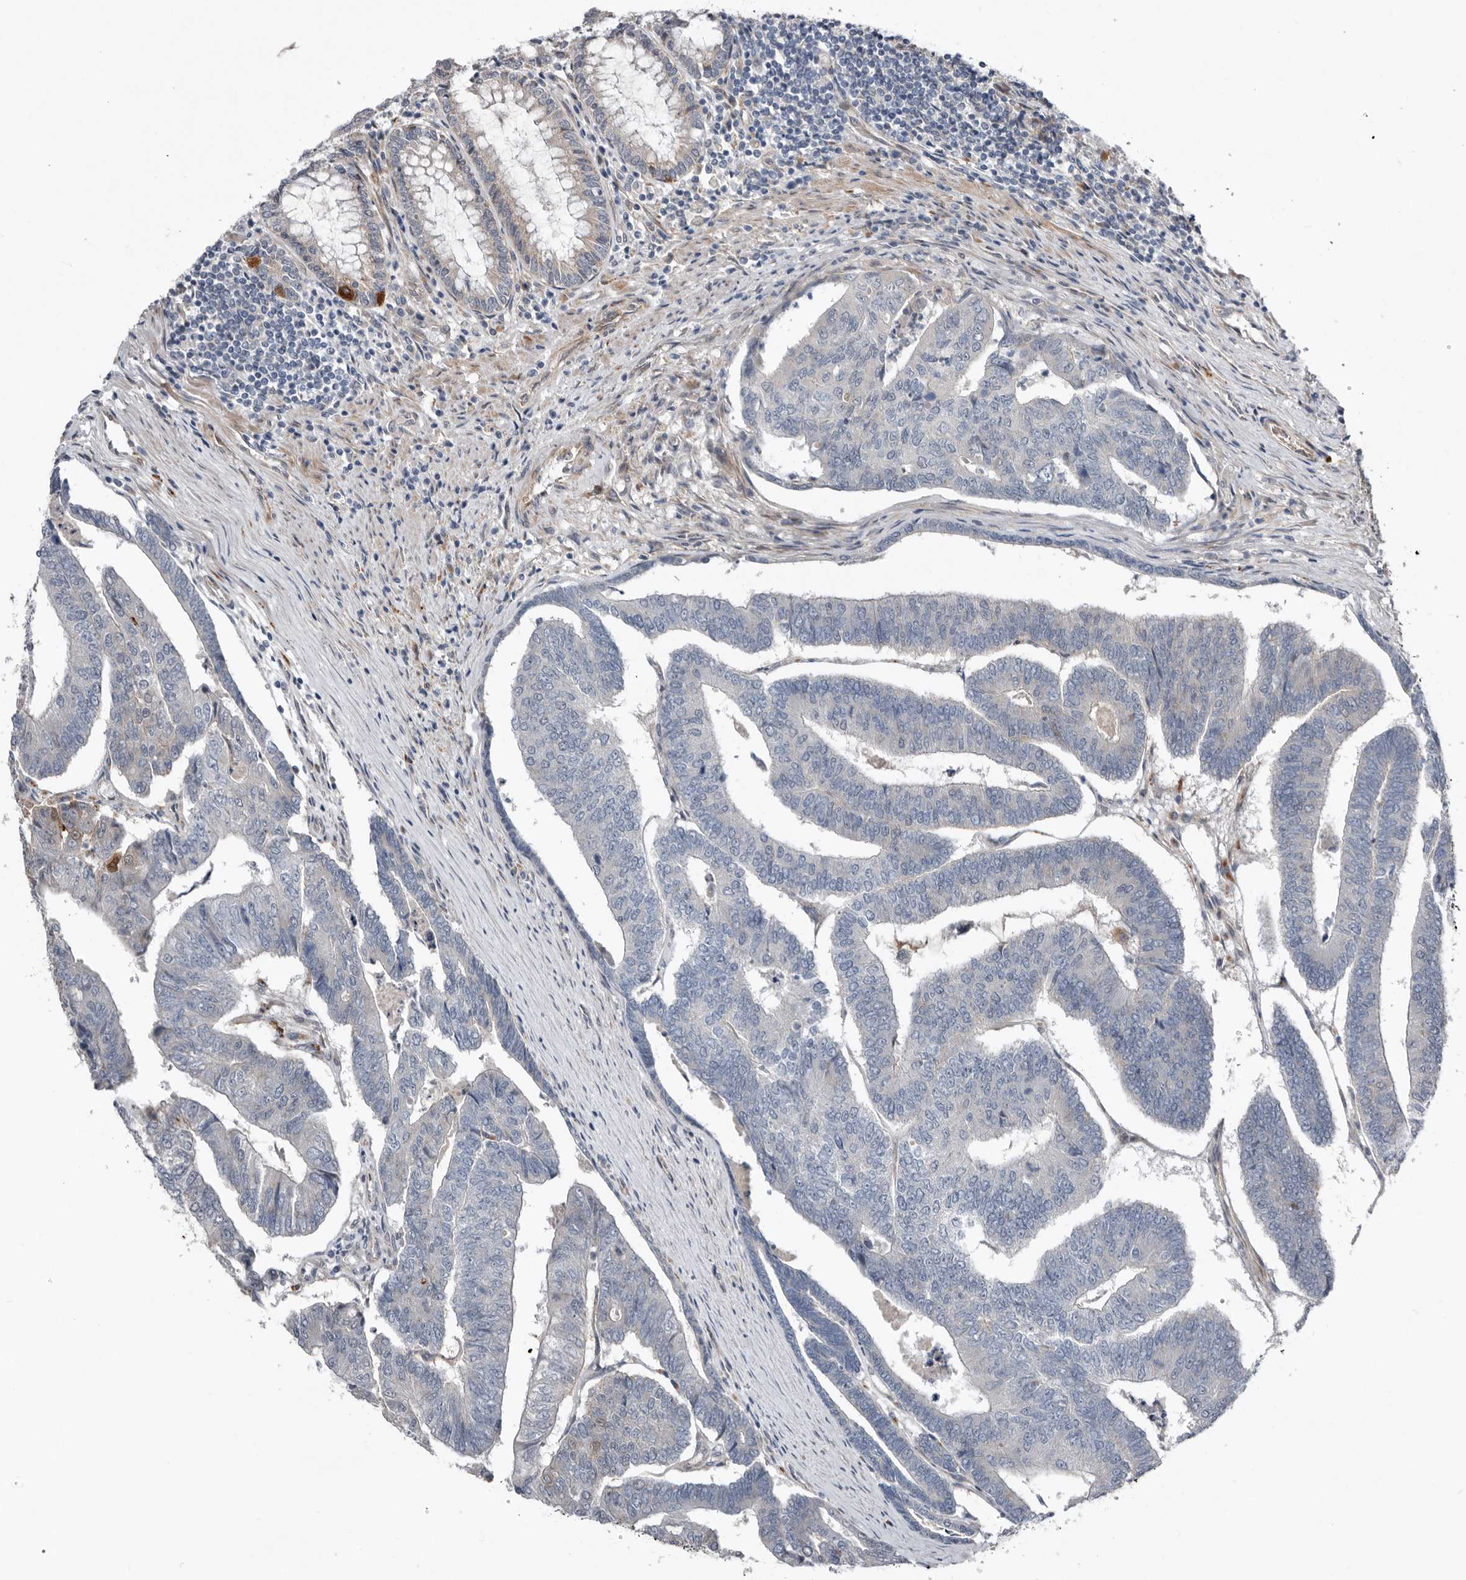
{"staining": {"intensity": "negative", "quantity": "none", "location": "none"}, "tissue": "colorectal cancer", "cell_type": "Tumor cells", "image_type": "cancer", "snomed": [{"axis": "morphology", "description": "Adenocarcinoma, NOS"}, {"axis": "topography", "description": "Colon"}], "caption": "Immunohistochemistry histopathology image of neoplastic tissue: human colorectal adenocarcinoma stained with DAB reveals no significant protein positivity in tumor cells.", "gene": "RANBP17", "patient": {"sex": "female", "age": 67}}